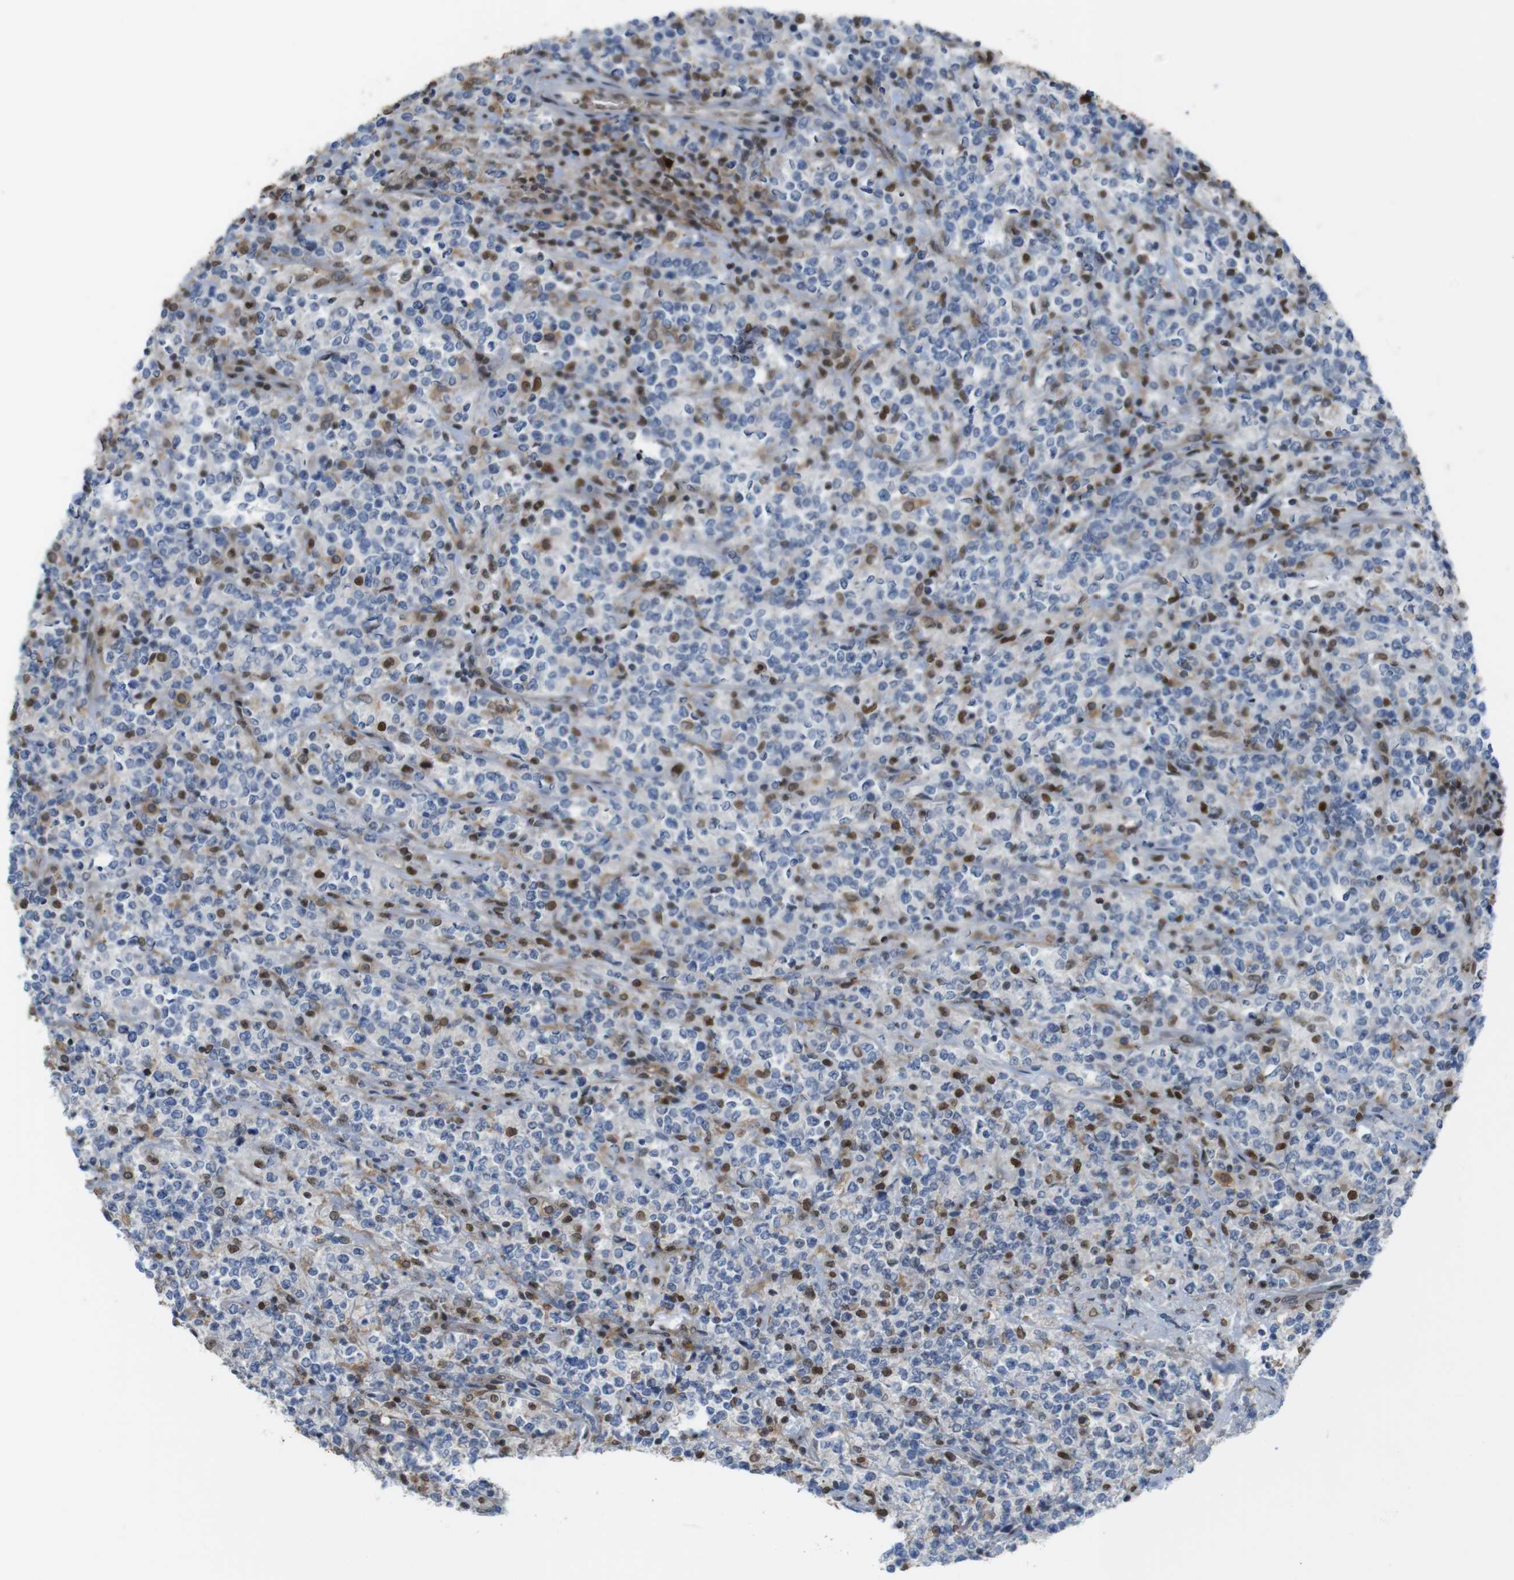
{"staining": {"intensity": "negative", "quantity": "none", "location": "none"}, "tissue": "lymphoma", "cell_type": "Tumor cells", "image_type": "cancer", "snomed": [{"axis": "morphology", "description": "Malignant lymphoma, non-Hodgkin's type, High grade"}, {"axis": "topography", "description": "Soft tissue"}], "caption": "The photomicrograph displays no staining of tumor cells in malignant lymphoma, non-Hodgkin's type (high-grade).", "gene": "SUB1", "patient": {"sex": "male", "age": 18}}